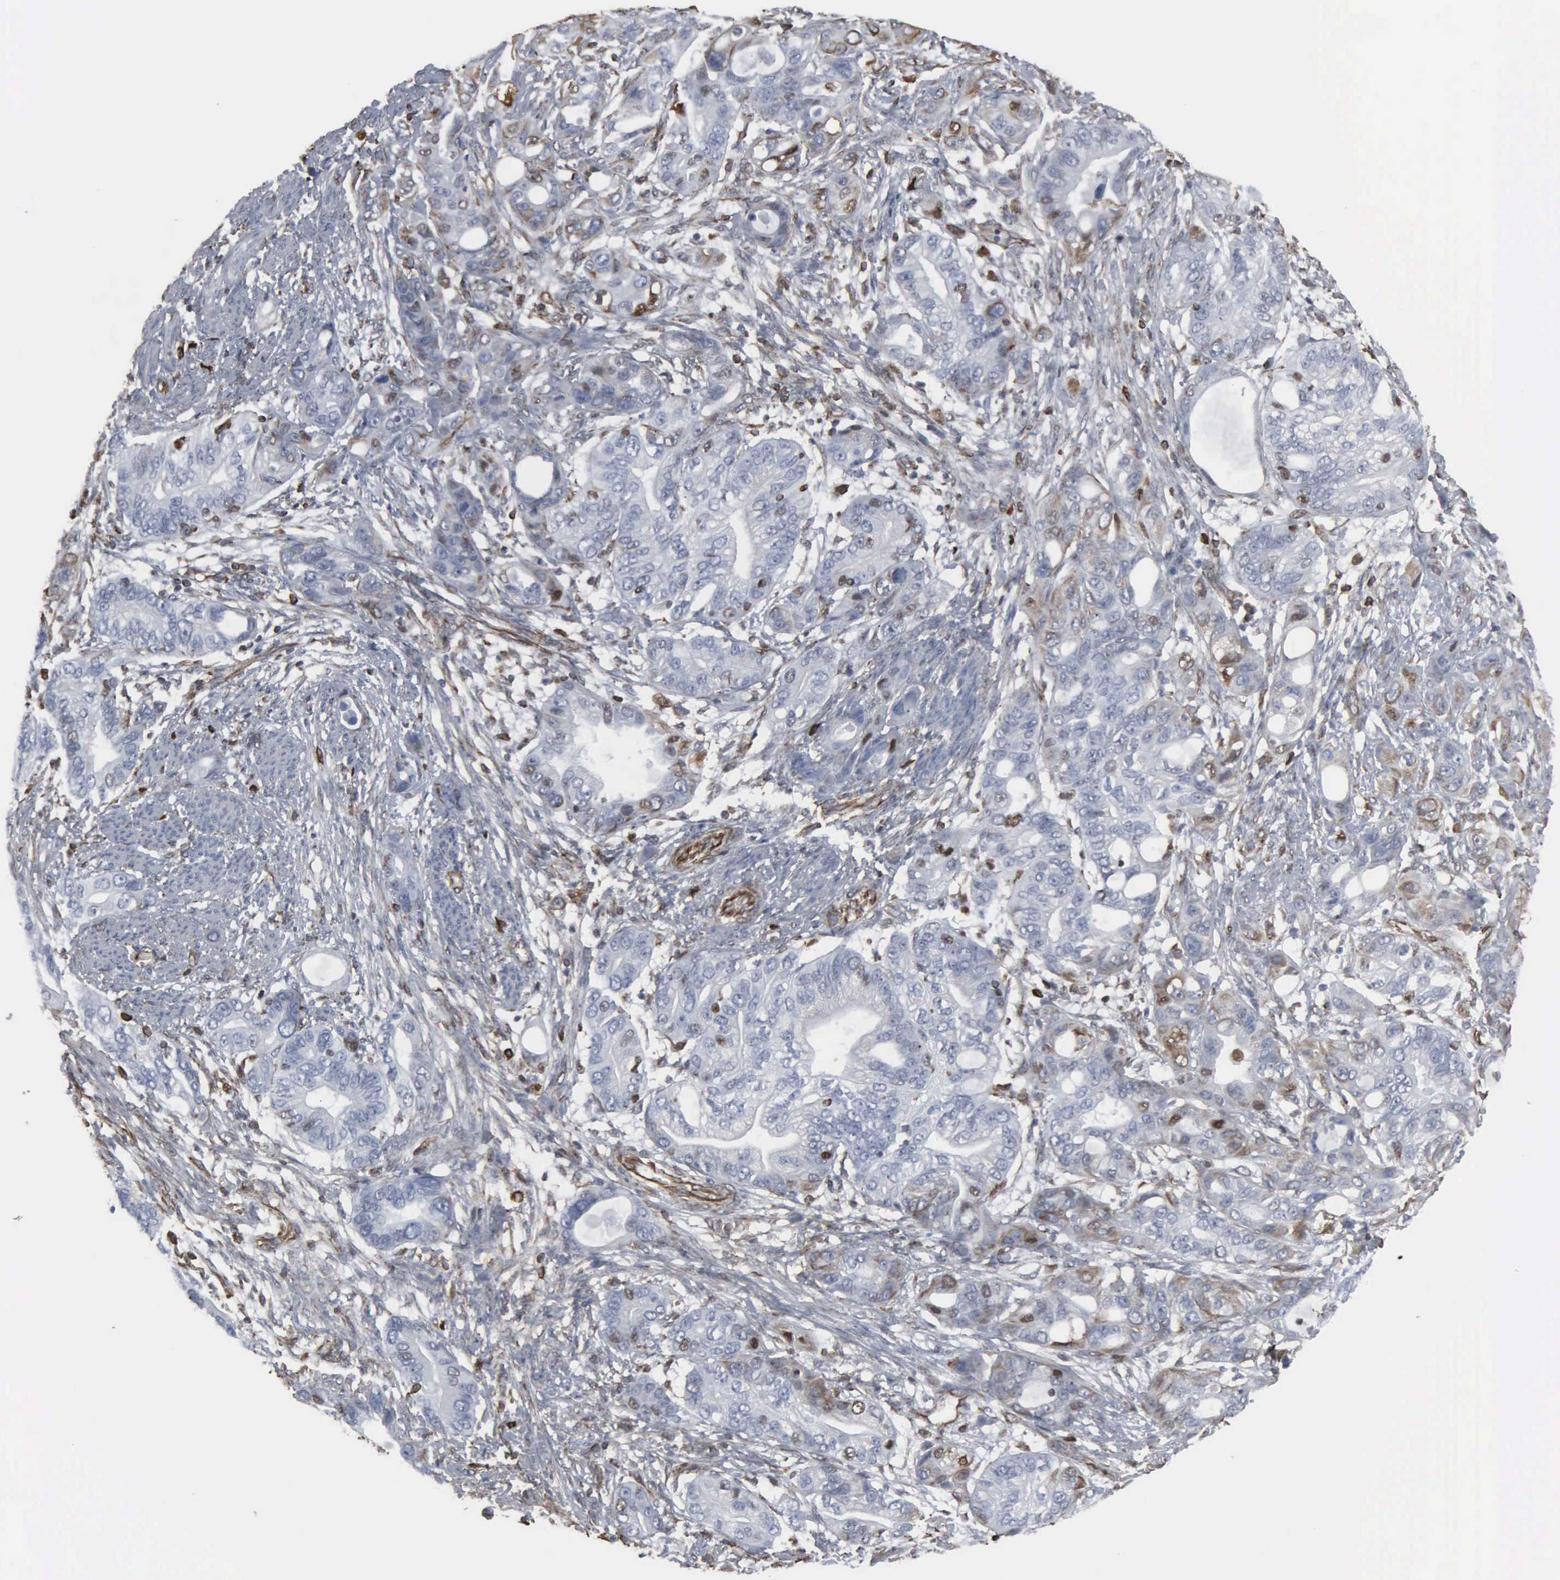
{"staining": {"intensity": "weak", "quantity": "<25%", "location": "nuclear"}, "tissue": "stomach cancer", "cell_type": "Tumor cells", "image_type": "cancer", "snomed": [{"axis": "morphology", "description": "Adenocarcinoma, NOS"}, {"axis": "topography", "description": "Stomach, upper"}], "caption": "Protein analysis of stomach cancer shows no significant expression in tumor cells.", "gene": "CCNE1", "patient": {"sex": "male", "age": 47}}